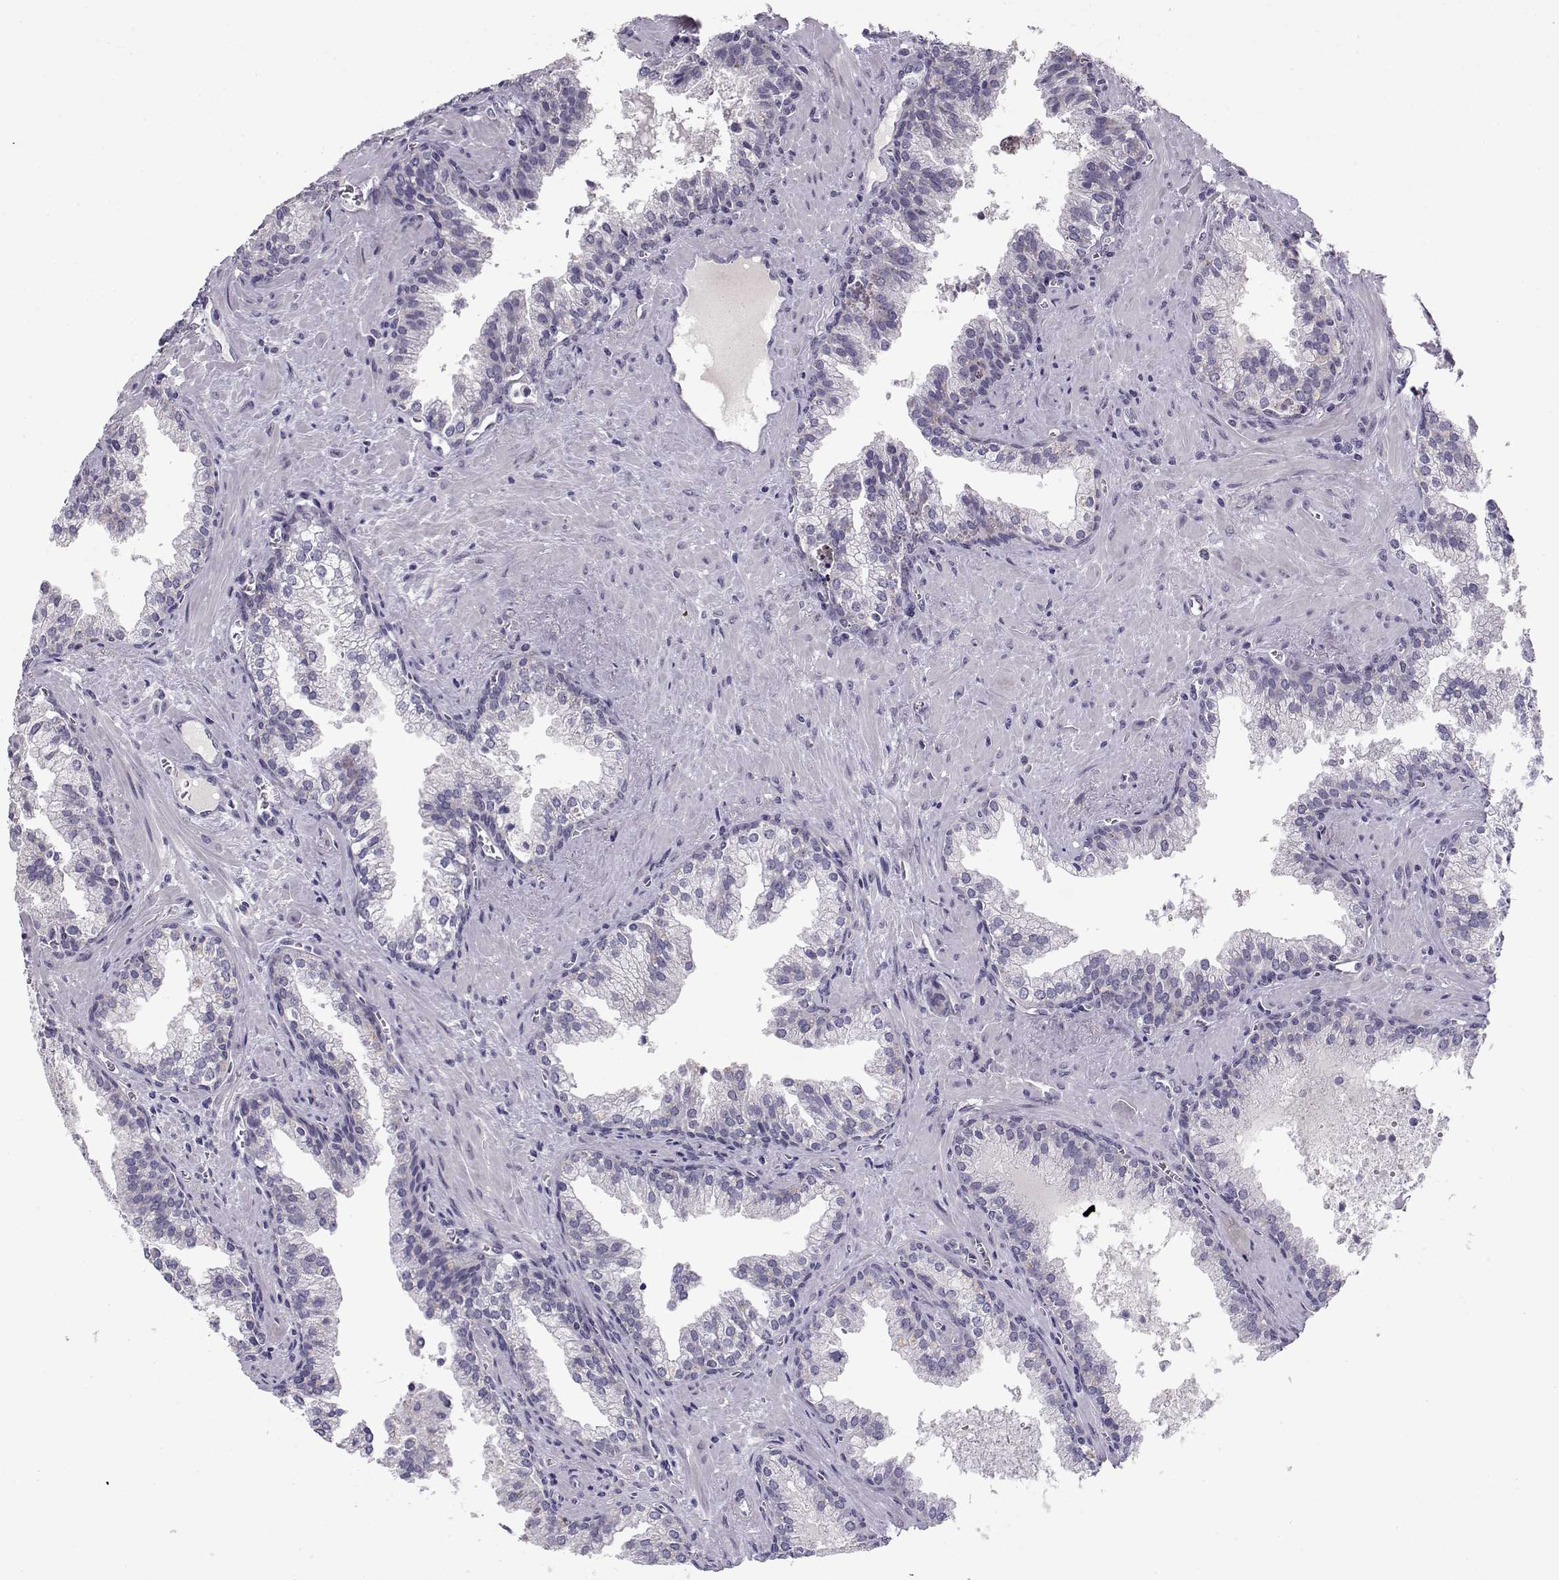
{"staining": {"intensity": "negative", "quantity": "none", "location": "none"}, "tissue": "prostate cancer", "cell_type": "Tumor cells", "image_type": "cancer", "snomed": [{"axis": "morphology", "description": "Adenocarcinoma, High grade"}, {"axis": "topography", "description": "Prostate"}], "caption": "Immunohistochemistry (IHC) photomicrograph of neoplastic tissue: human prostate cancer stained with DAB reveals no significant protein staining in tumor cells. Brightfield microscopy of immunohistochemistry (IHC) stained with DAB (3,3'-diaminobenzidine) (brown) and hematoxylin (blue), captured at high magnification.", "gene": "C16orf86", "patient": {"sex": "male", "age": 68}}